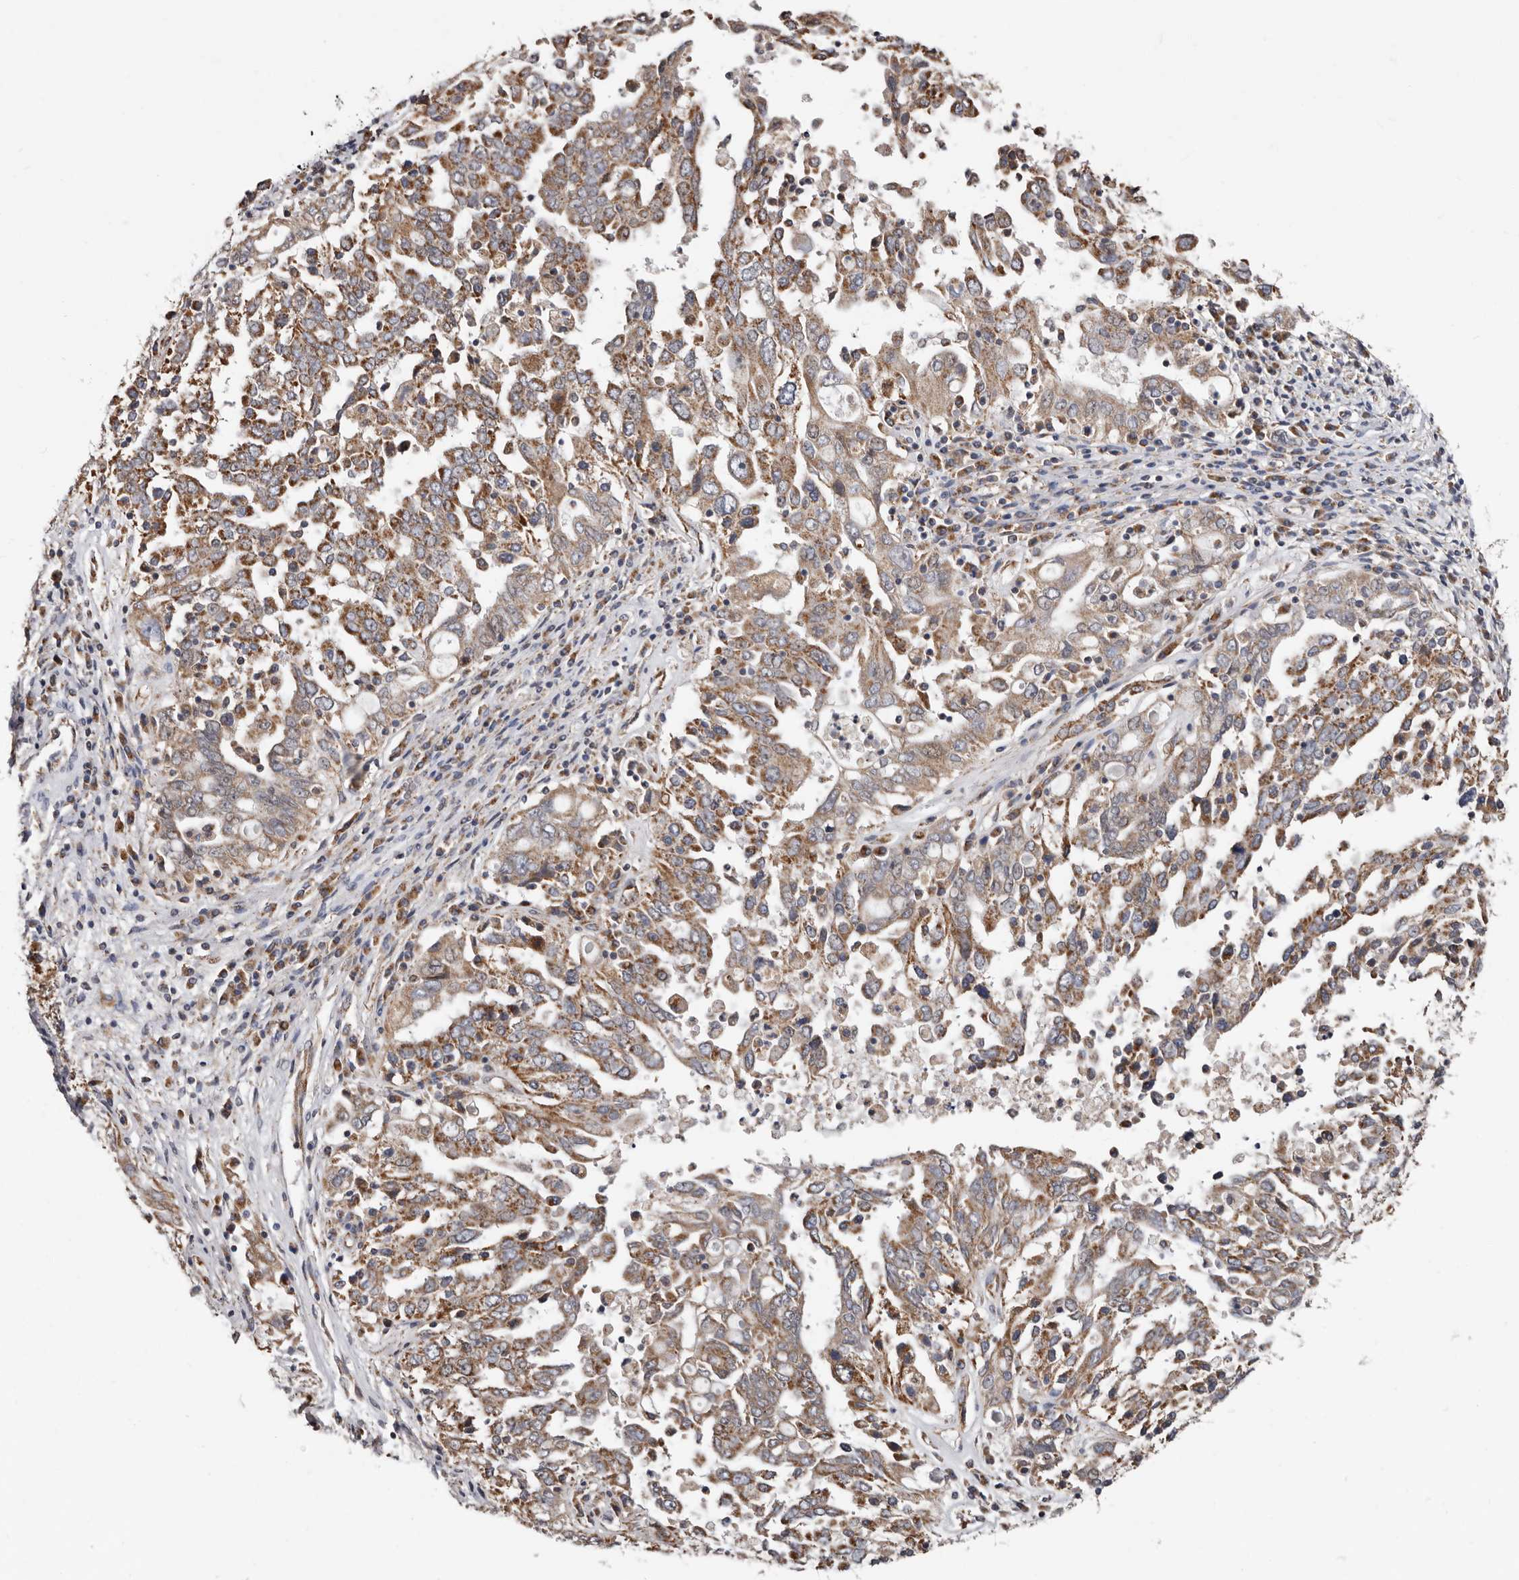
{"staining": {"intensity": "moderate", "quantity": ">75%", "location": "cytoplasmic/membranous"}, "tissue": "ovarian cancer", "cell_type": "Tumor cells", "image_type": "cancer", "snomed": [{"axis": "morphology", "description": "Carcinoma, endometroid"}, {"axis": "topography", "description": "Ovary"}], "caption": "Human ovarian endometroid carcinoma stained with a brown dye shows moderate cytoplasmic/membranous positive positivity in about >75% of tumor cells.", "gene": "MRPL18", "patient": {"sex": "female", "age": 62}}